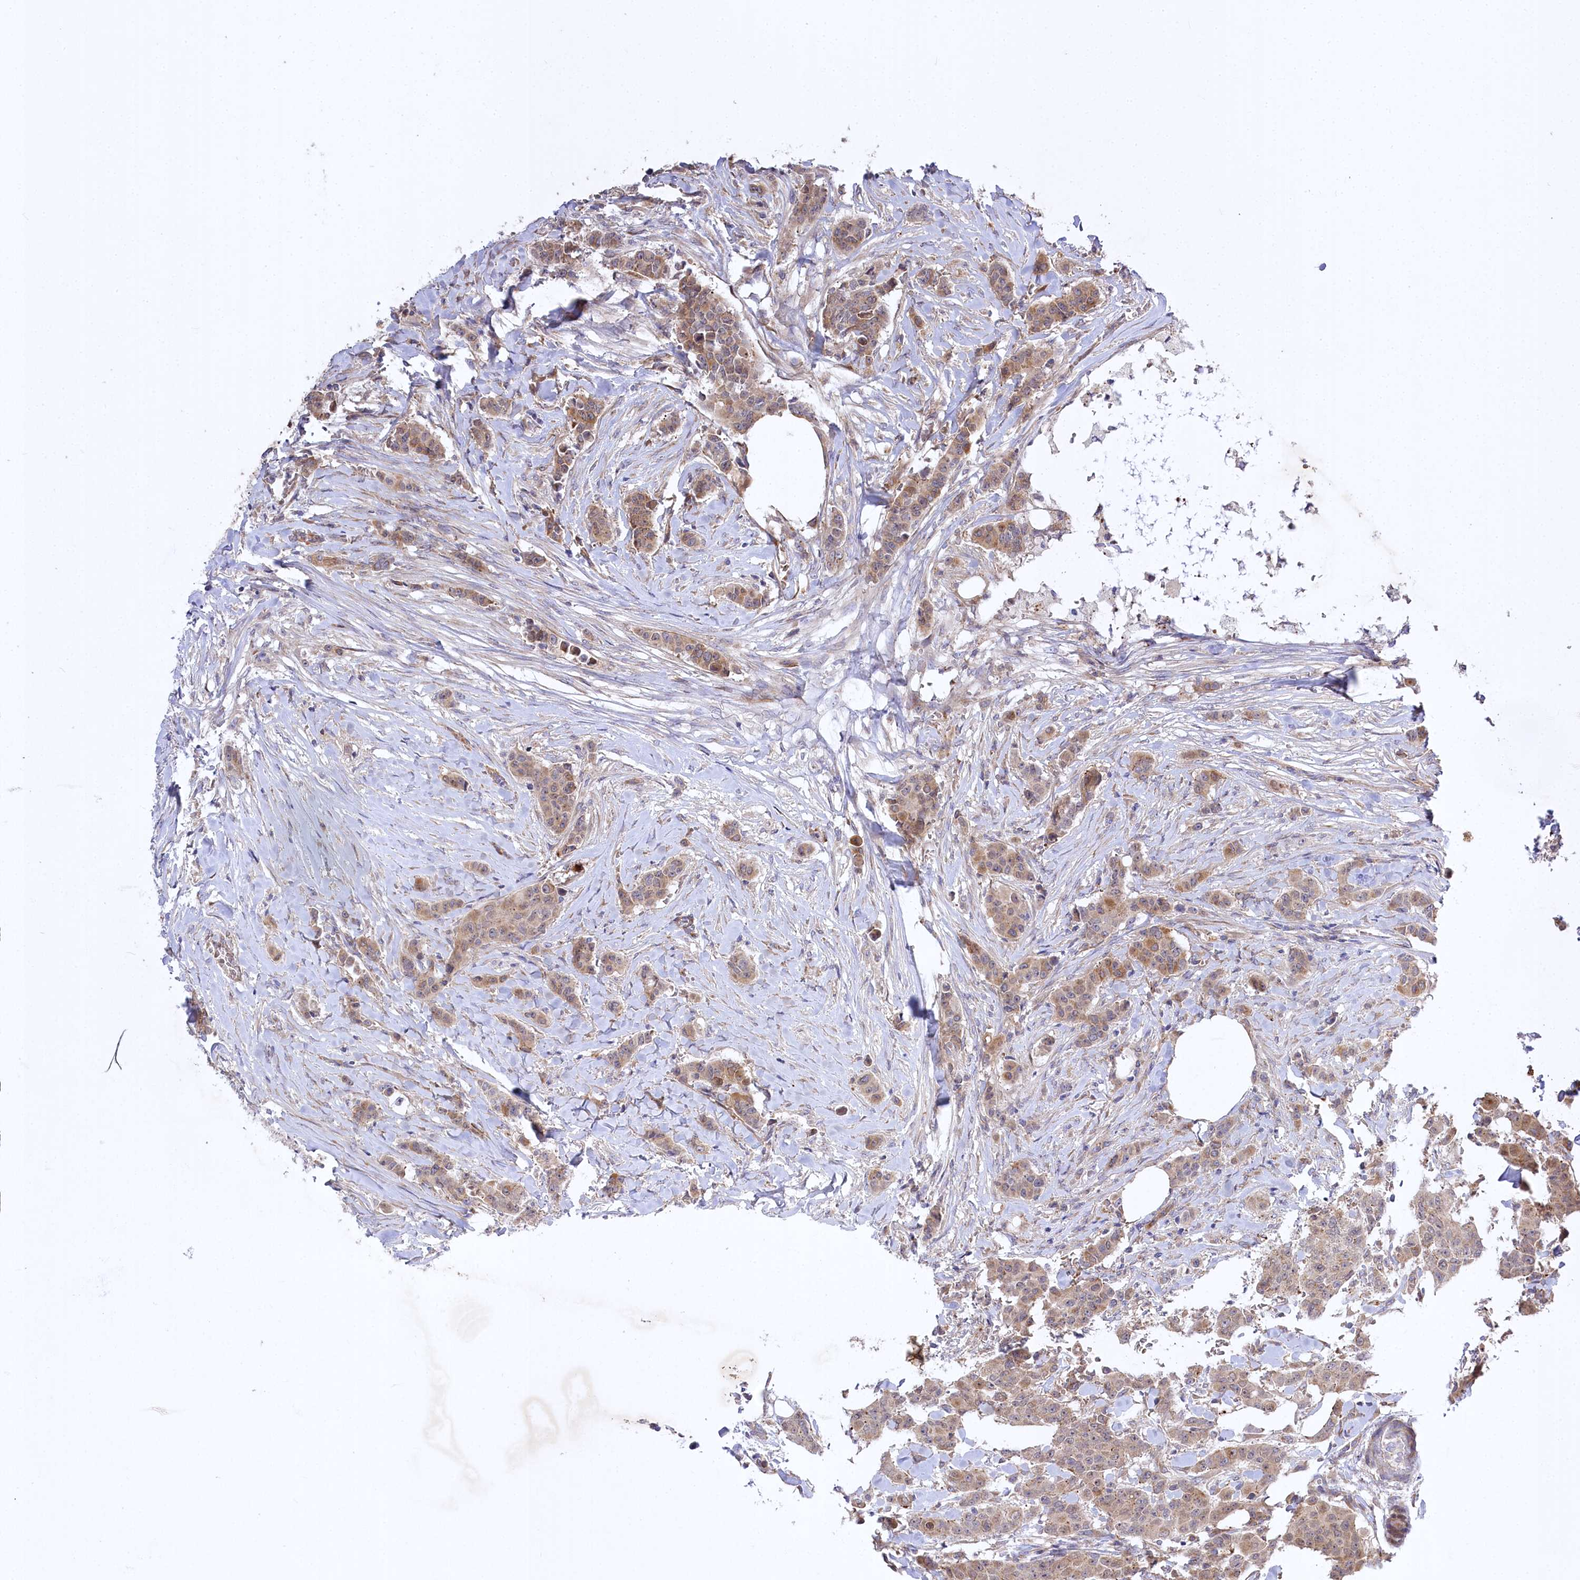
{"staining": {"intensity": "moderate", "quantity": ">75%", "location": "cytoplasmic/membranous"}, "tissue": "breast cancer", "cell_type": "Tumor cells", "image_type": "cancer", "snomed": [{"axis": "morphology", "description": "Duct carcinoma"}, {"axis": "topography", "description": "Breast"}], "caption": "Immunohistochemistry (IHC) image of neoplastic tissue: breast intraductal carcinoma stained using immunohistochemistry displays medium levels of moderate protein expression localized specifically in the cytoplasmic/membranous of tumor cells, appearing as a cytoplasmic/membranous brown color.", "gene": "TRUB1", "patient": {"sex": "female", "age": 40}}